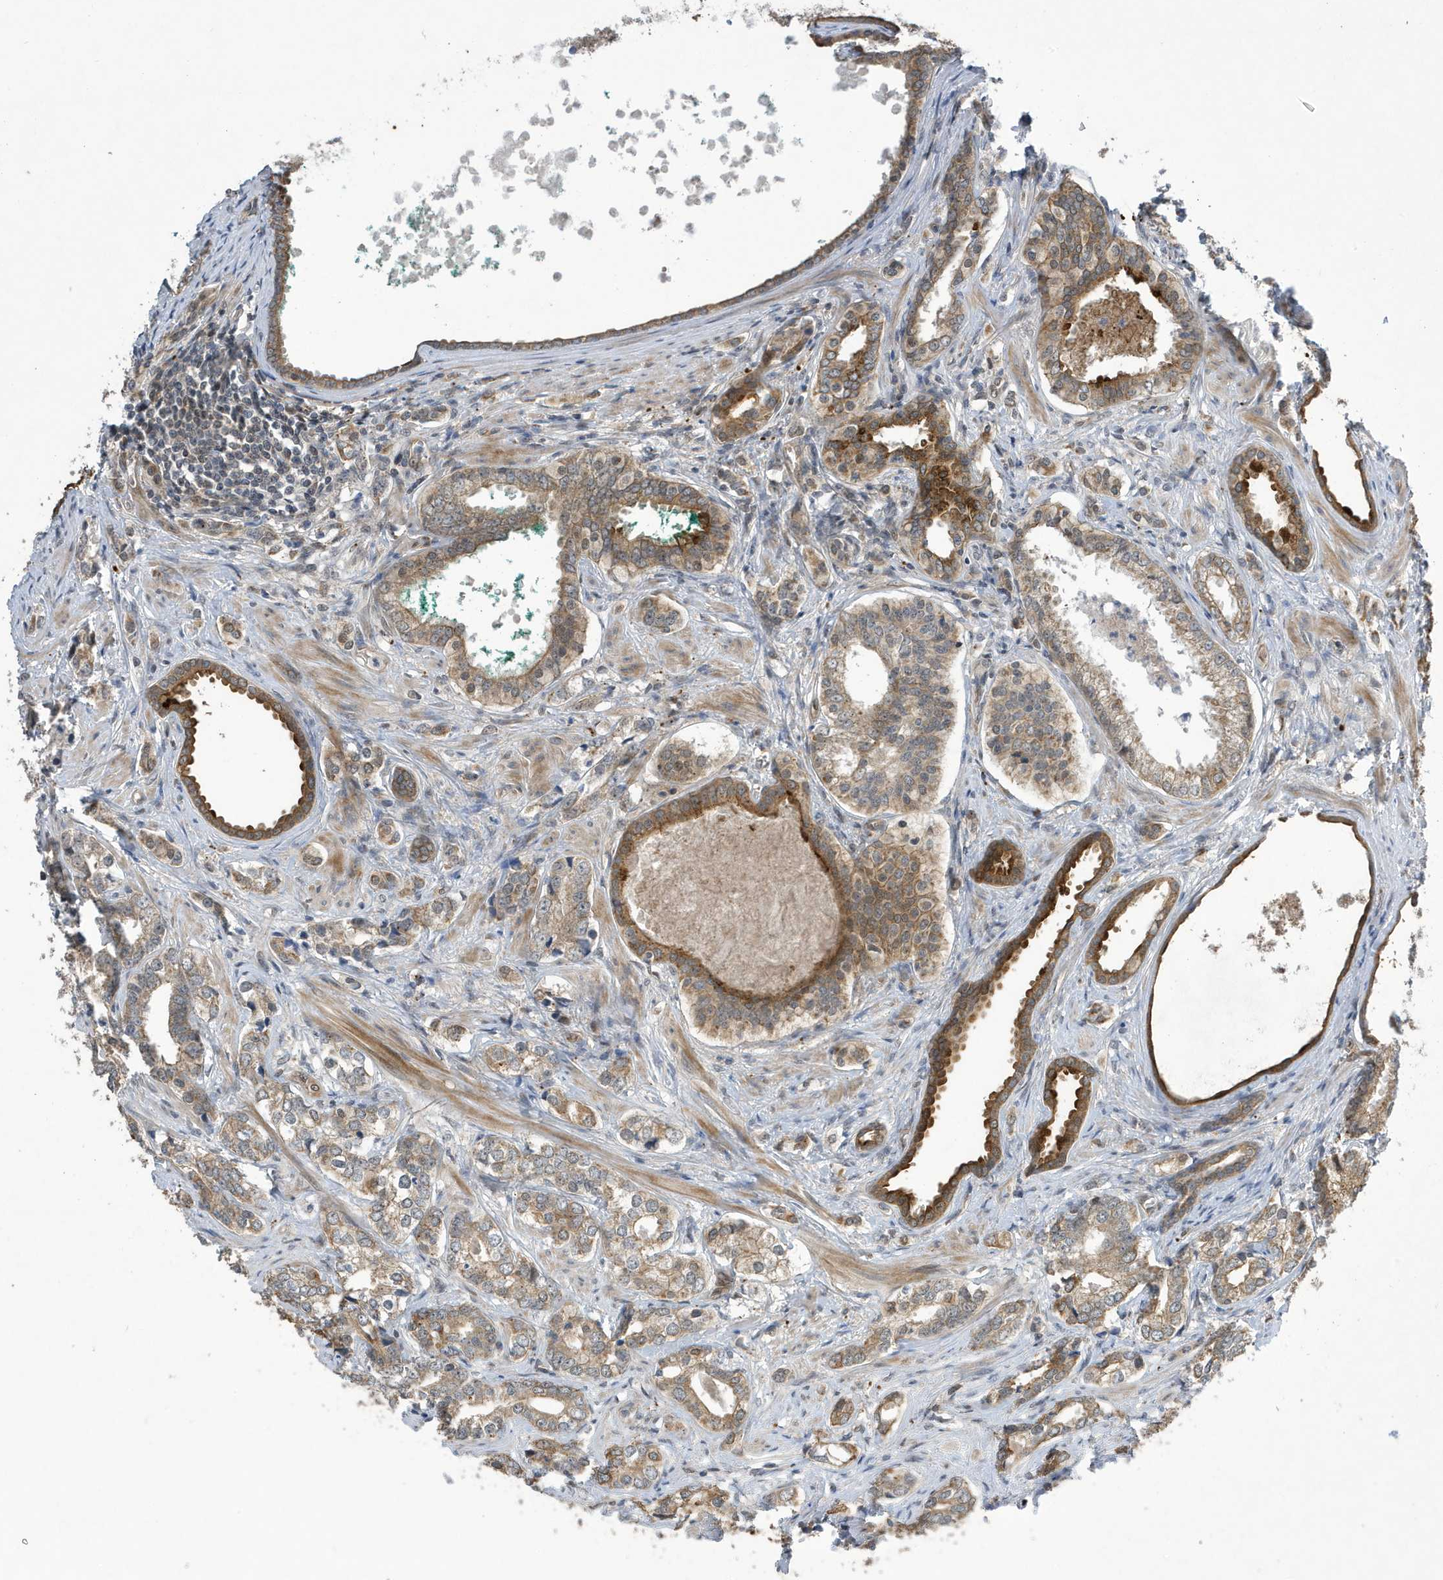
{"staining": {"intensity": "moderate", "quantity": ">75%", "location": "cytoplasmic/membranous,nuclear"}, "tissue": "prostate cancer", "cell_type": "Tumor cells", "image_type": "cancer", "snomed": [{"axis": "morphology", "description": "Adenocarcinoma, High grade"}, {"axis": "topography", "description": "Prostate"}], "caption": "Moderate cytoplasmic/membranous and nuclear expression for a protein is present in approximately >75% of tumor cells of high-grade adenocarcinoma (prostate) using immunohistochemistry (IHC).", "gene": "NCOA7", "patient": {"sex": "male", "age": 62}}